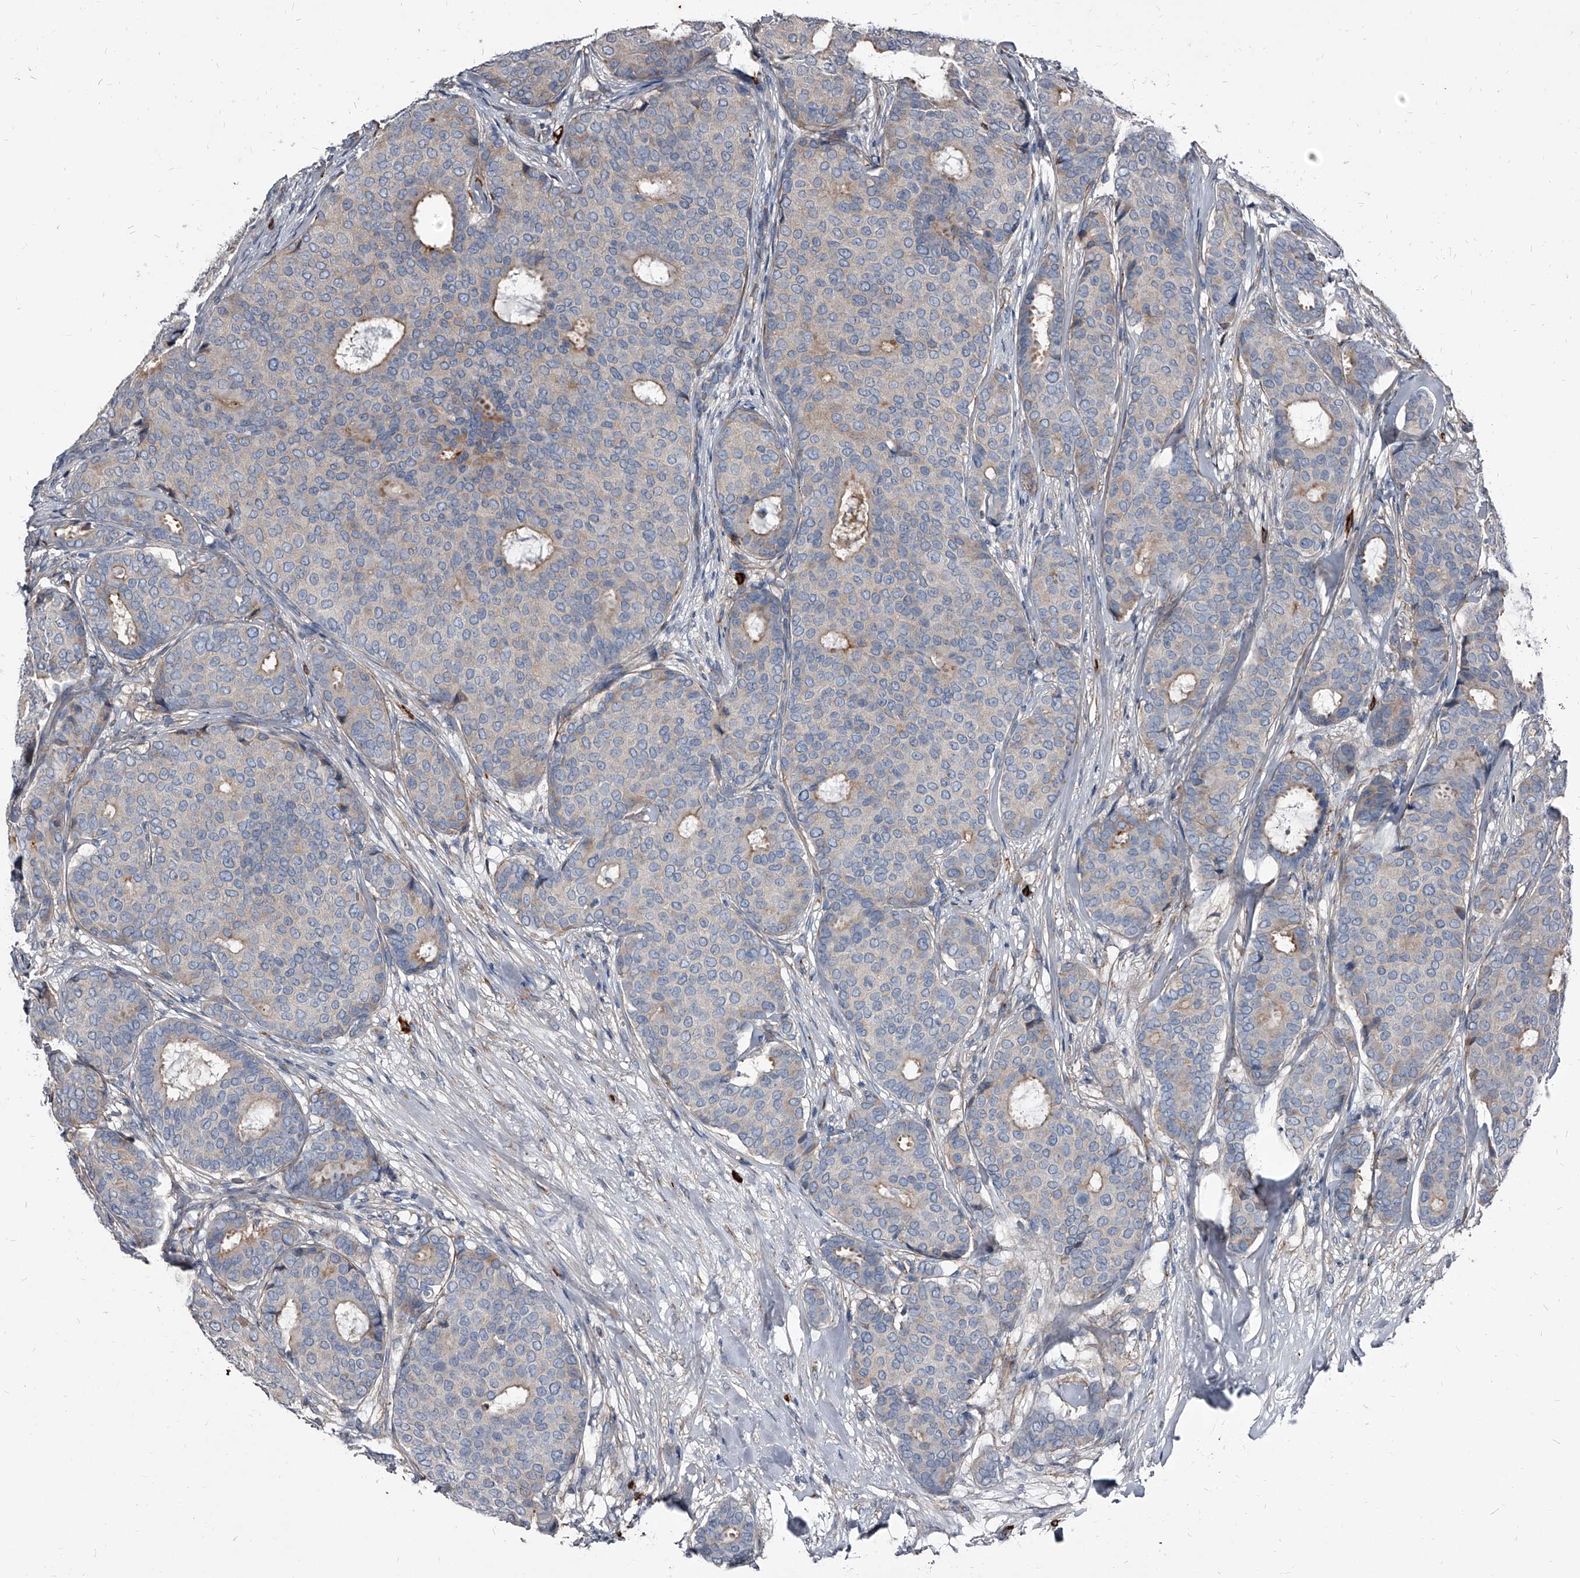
{"staining": {"intensity": "weak", "quantity": "<25%", "location": "cytoplasmic/membranous"}, "tissue": "breast cancer", "cell_type": "Tumor cells", "image_type": "cancer", "snomed": [{"axis": "morphology", "description": "Duct carcinoma"}, {"axis": "topography", "description": "Breast"}], "caption": "A high-resolution photomicrograph shows immunohistochemistry (IHC) staining of breast infiltrating ductal carcinoma, which demonstrates no significant staining in tumor cells. The staining is performed using DAB (3,3'-diaminobenzidine) brown chromogen with nuclei counter-stained in using hematoxylin.", "gene": "PGLYRP3", "patient": {"sex": "female", "age": 75}}